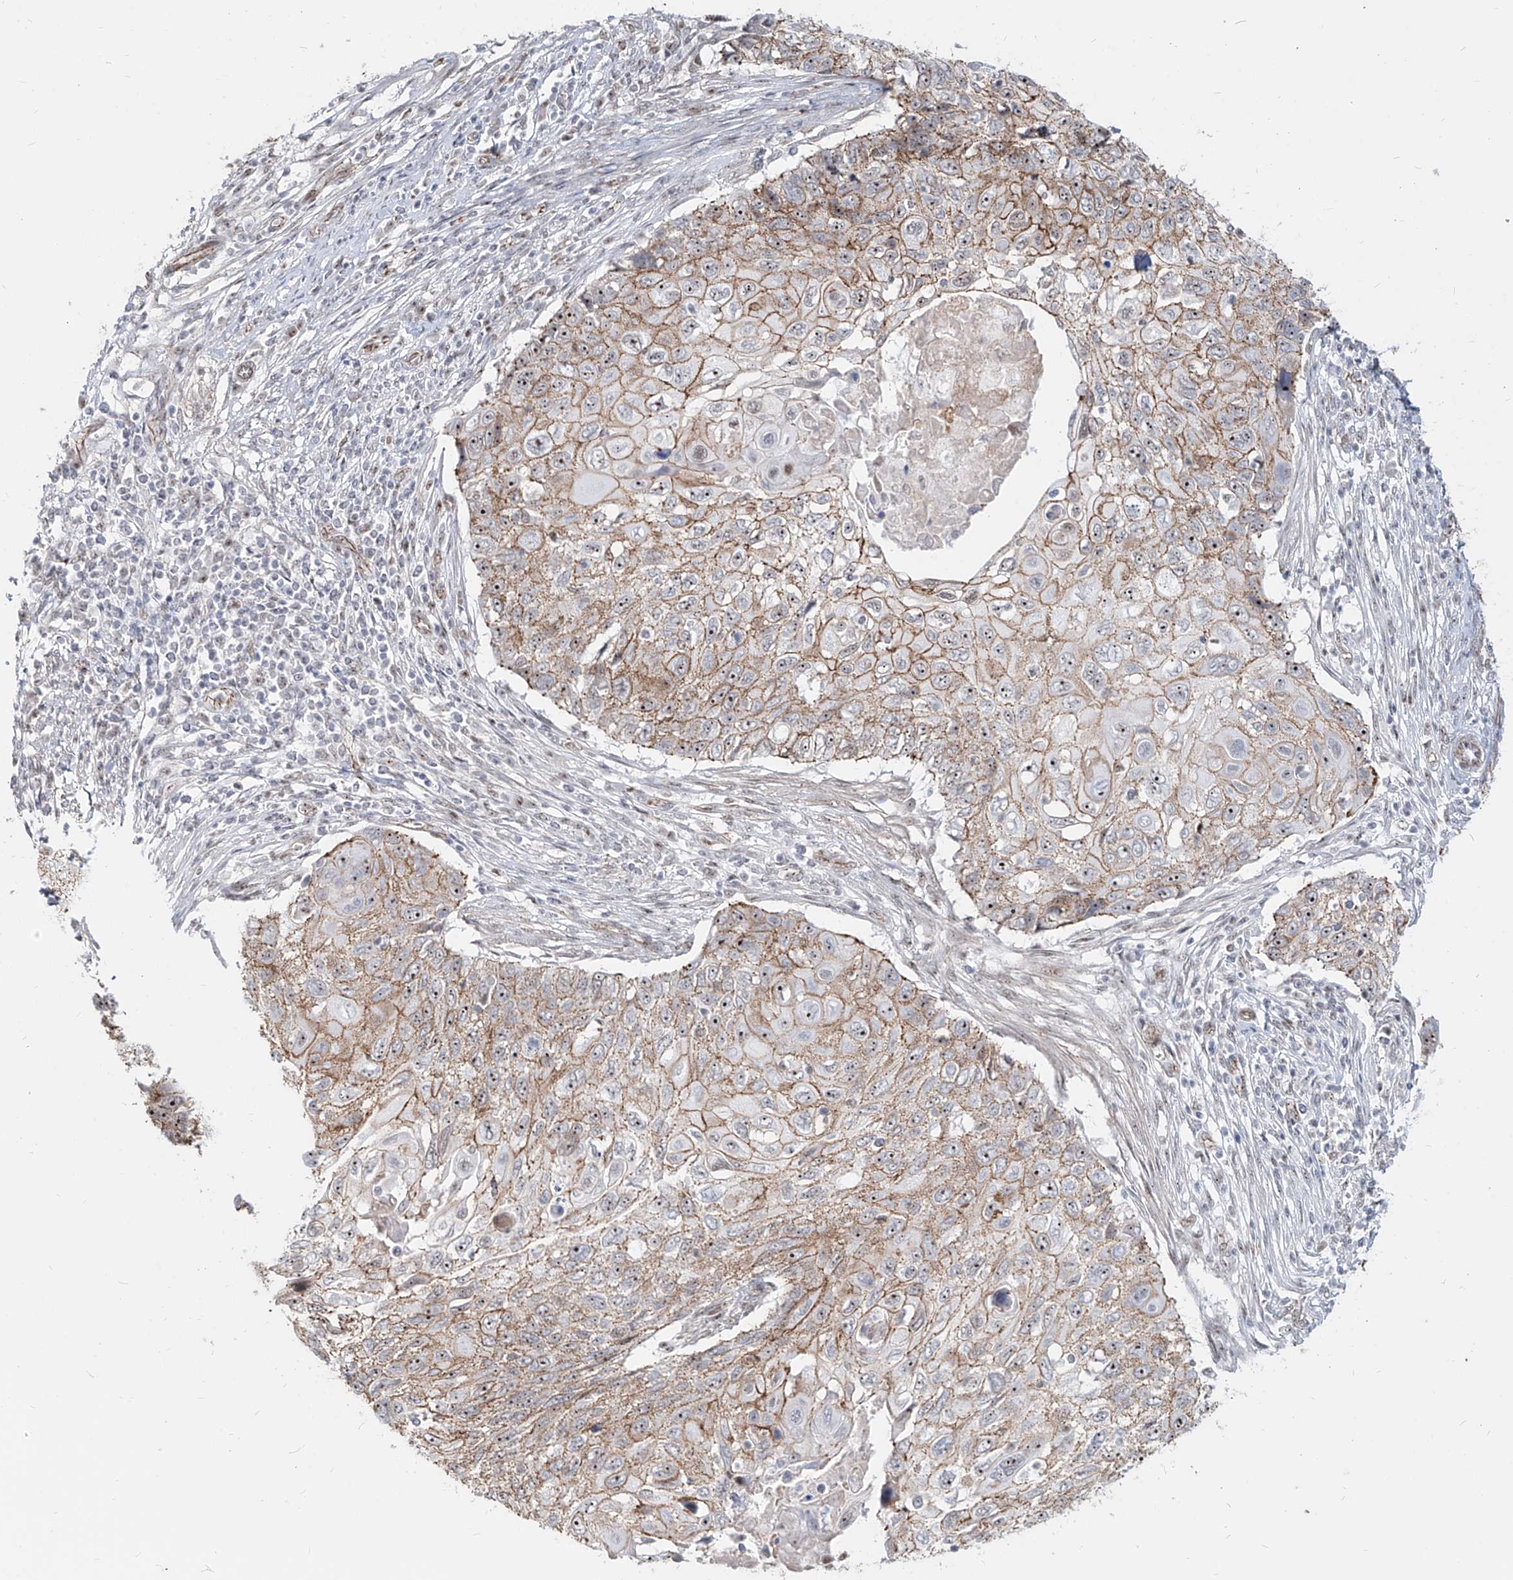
{"staining": {"intensity": "strong", "quantity": "25%-75%", "location": "cytoplasmic/membranous,nuclear"}, "tissue": "cervical cancer", "cell_type": "Tumor cells", "image_type": "cancer", "snomed": [{"axis": "morphology", "description": "Squamous cell carcinoma, NOS"}, {"axis": "topography", "description": "Cervix"}], "caption": "Immunohistochemistry image of neoplastic tissue: human cervical cancer stained using IHC displays high levels of strong protein expression localized specifically in the cytoplasmic/membranous and nuclear of tumor cells, appearing as a cytoplasmic/membranous and nuclear brown color.", "gene": "ZNF710", "patient": {"sex": "female", "age": 70}}